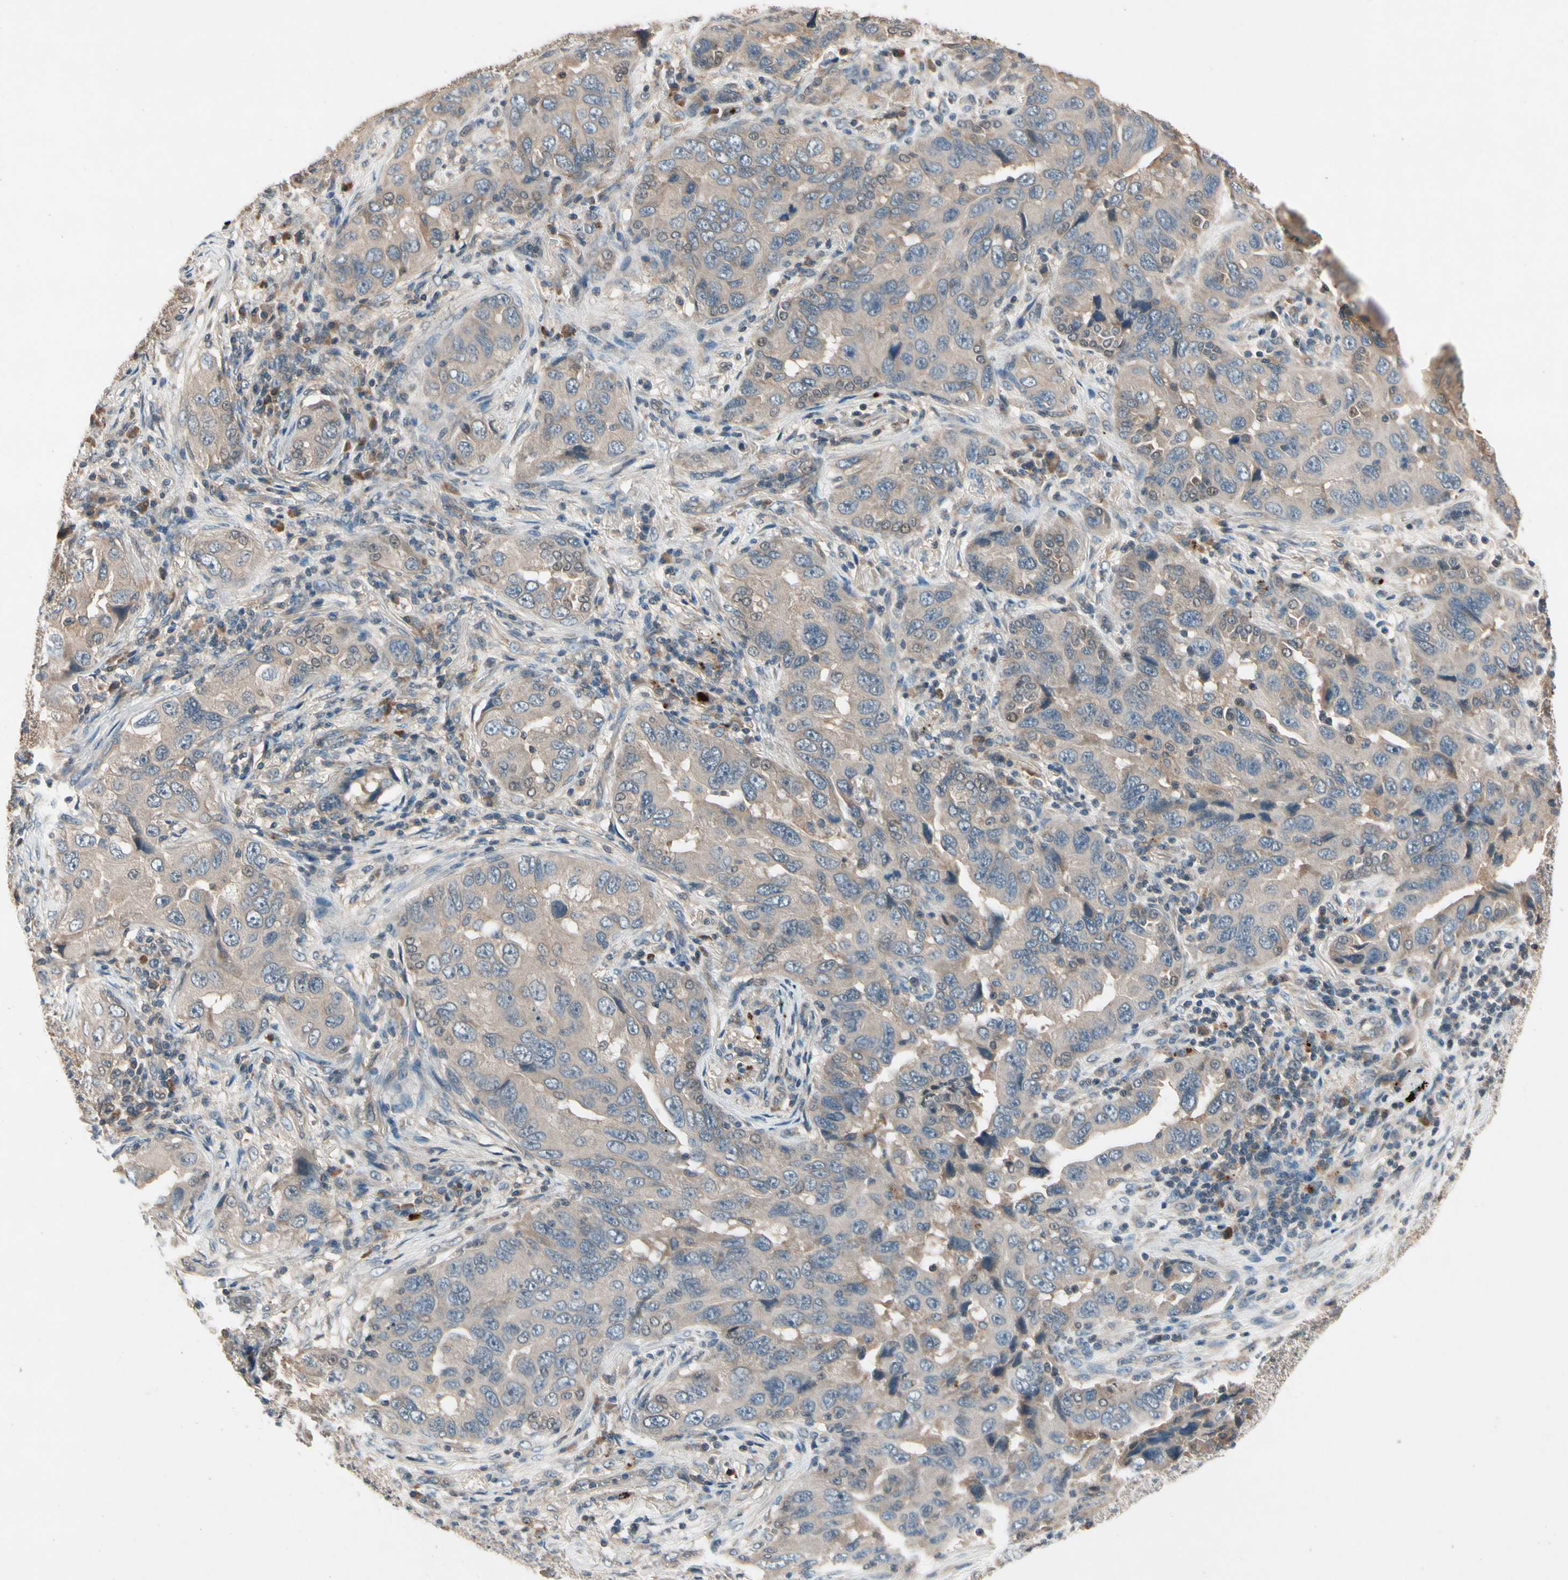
{"staining": {"intensity": "weak", "quantity": ">75%", "location": "cytoplasmic/membranous"}, "tissue": "lung cancer", "cell_type": "Tumor cells", "image_type": "cancer", "snomed": [{"axis": "morphology", "description": "Adenocarcinoma, NOS"}, {"axis": "topography", "description": "Lung"}], "caption": "Immunohistochemistry (IHC) (DAB) staining of human lung cancer (adenocarcinoma) demonstrates weak cytoplasmic/membranous protein positivity in approximately >75% of tumor cells. (DAB (3,3'-diaminobenzidine) IHC, brown staining for protein, blue staining for nuclei).", "gene": "IL1RL1", "patient": {"sex": "female", "age": 65}}